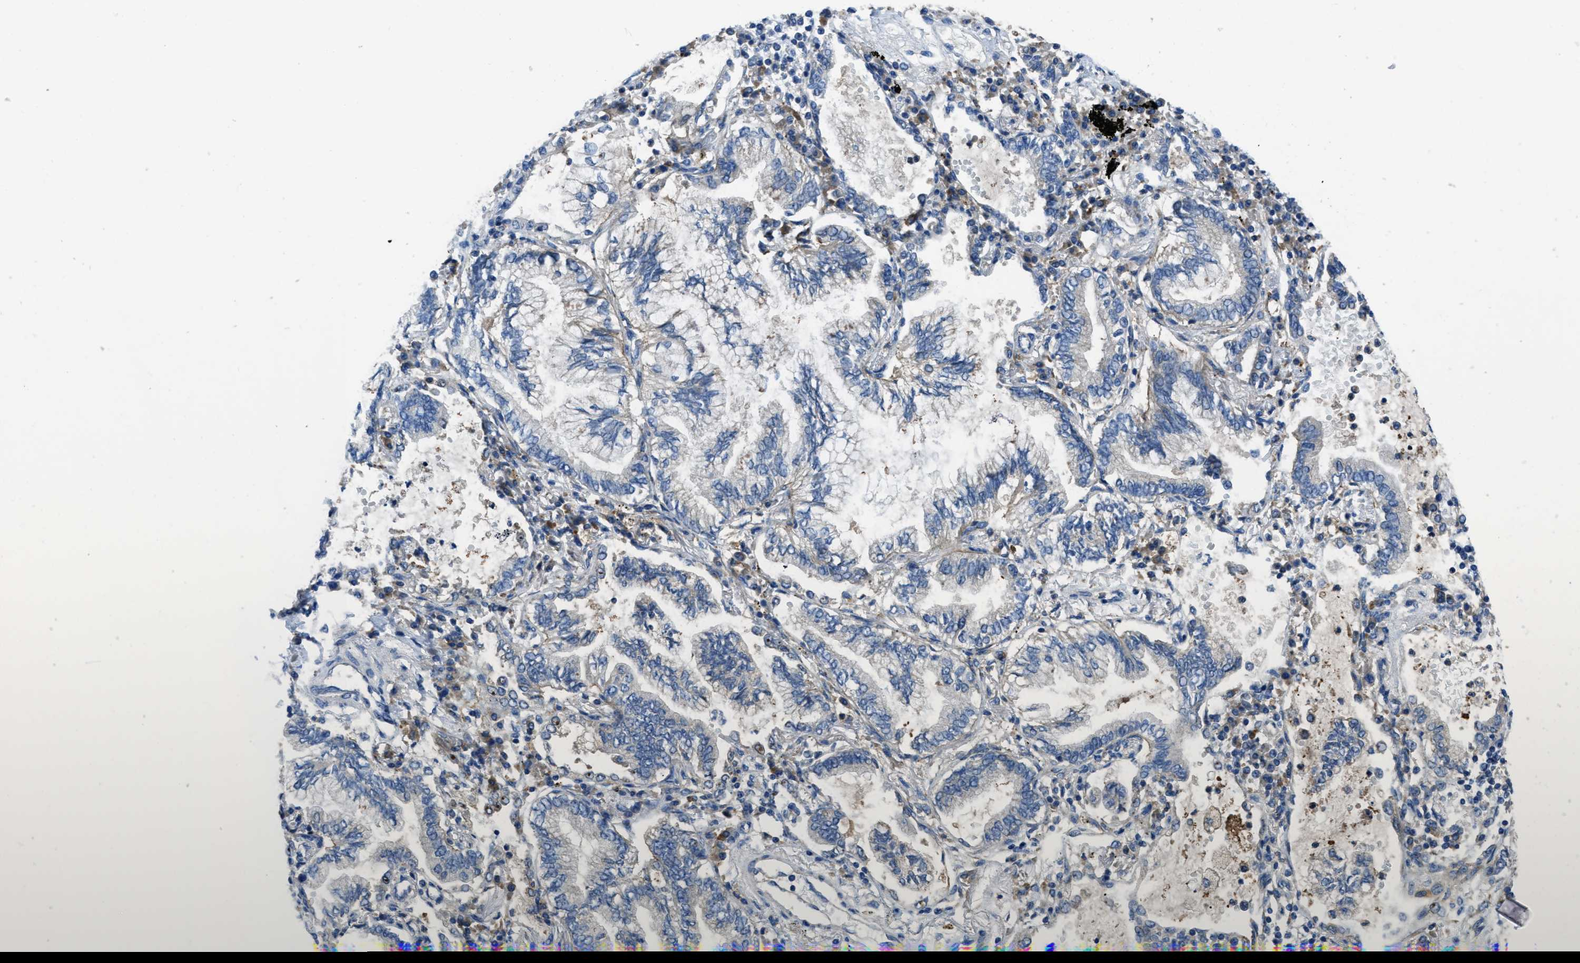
{"staining": {"intensity": "negative", "quantity": "none", "location": "none"}, "tissue": "lung cancer", "cell_type": "Tumor cells", "image_type": "cancer", "snomed": [{"axis": "morphology", "description": "Normal tissue, NOS"}, {"axis": "morphology", "description": "Adenocarcinoma, NOS"}, {"axis": "topography", "description": "Bronchus"}, {"axis": "topography", "description": "Lung"}], "caption": "IHC of human lung cancer (adenocarcinoma) exhibits no staining in tumor cells.", "gene": "MAP3K20", "patient": {"sex": "female", "age": 70}}